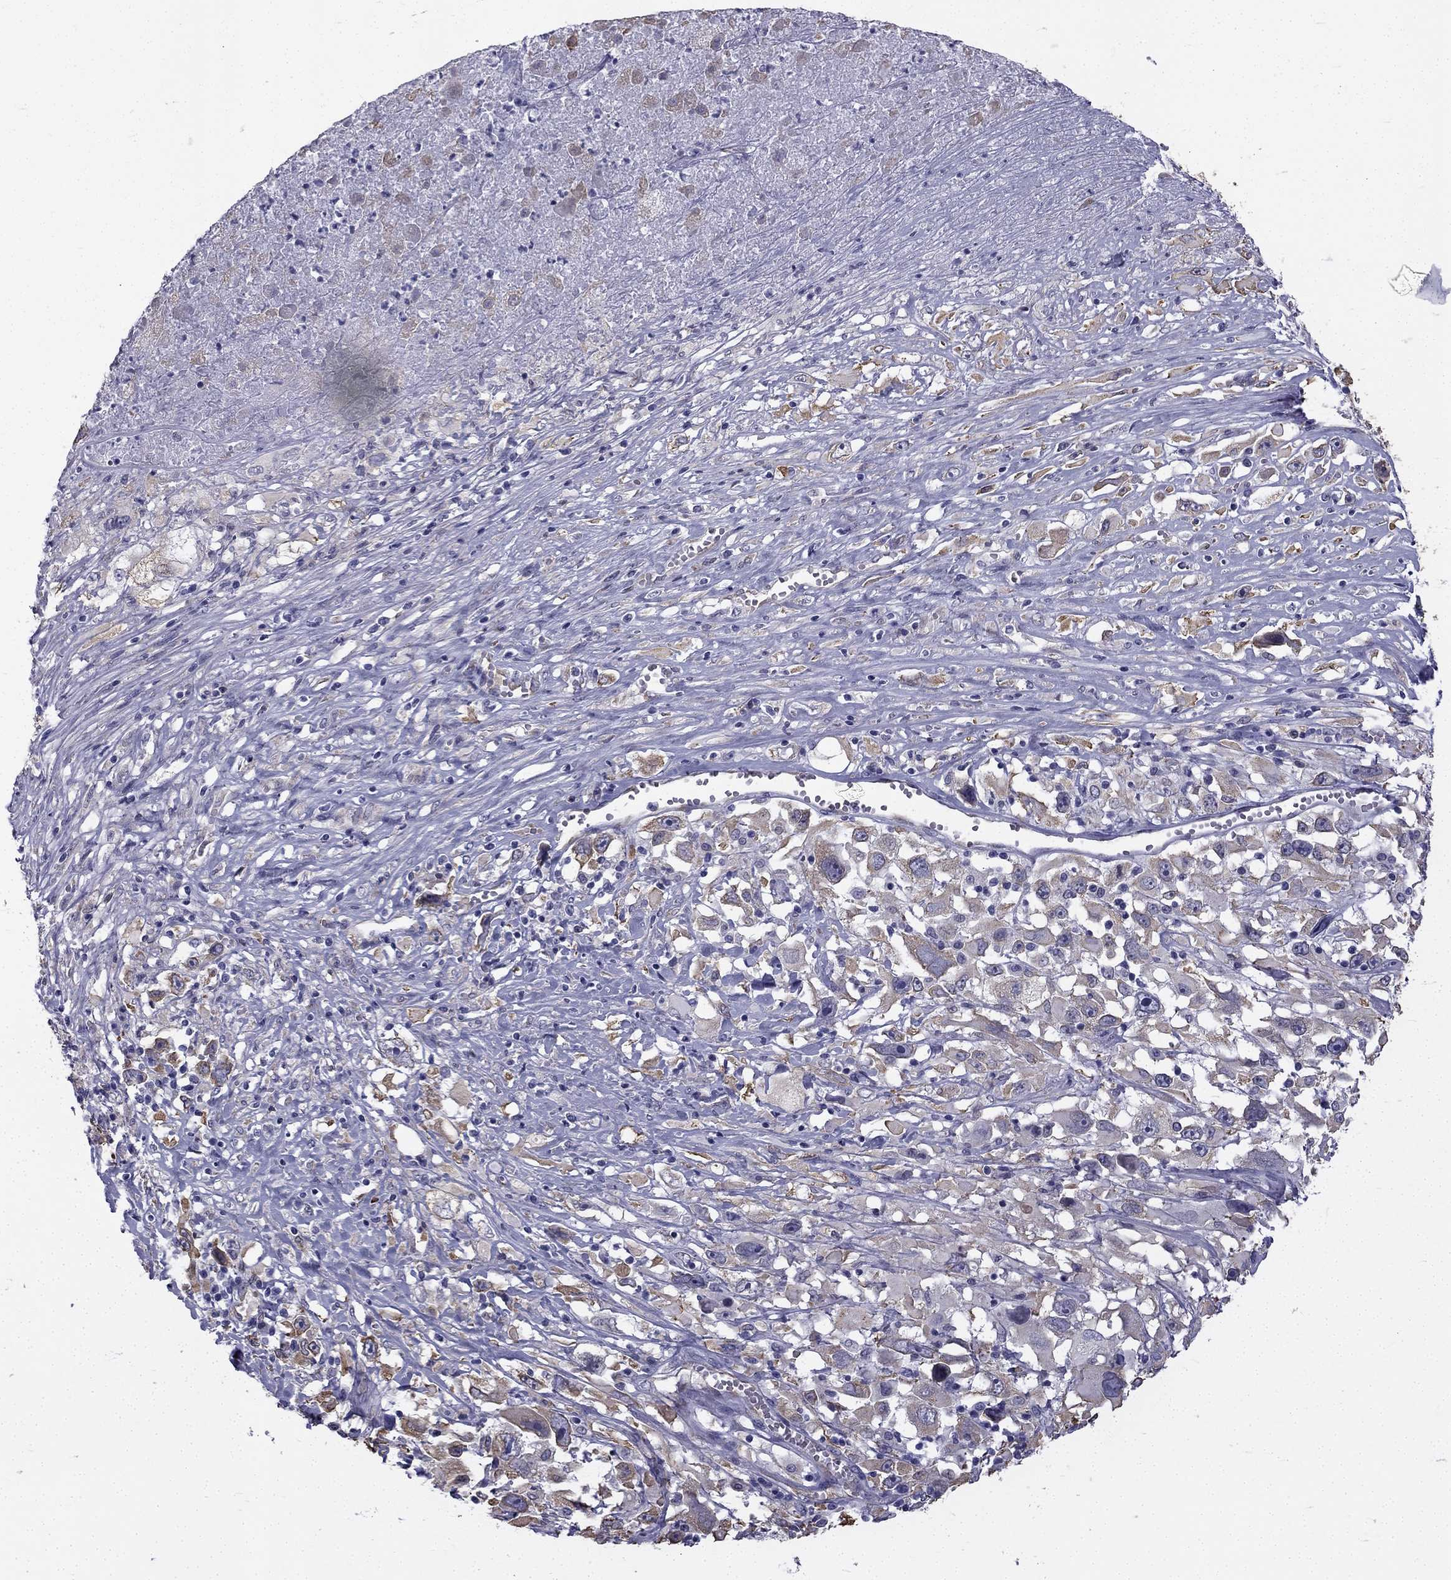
{"staining": {"intensity": "negative", "quantity": "none", "location": "none"}, "tissue": "melanoma", "cell_type": "Tumor cells", "image_type": "cancer", "snomed": [{"axis": "morphology", "description": "Malignant melanoma, Metastatic site"}, {"axis": "topography", "description": "Soft tissue"}], "caption": "This photomicrograph is of malignant melanoma (metastatic site) stained with immunohistochemistry to label a protein in brown with the nuclei are counter-stained blue. There is no expression in tumor cells.", "gene": "CCDC40", "patient": {"sex": "male", "age": 50}}